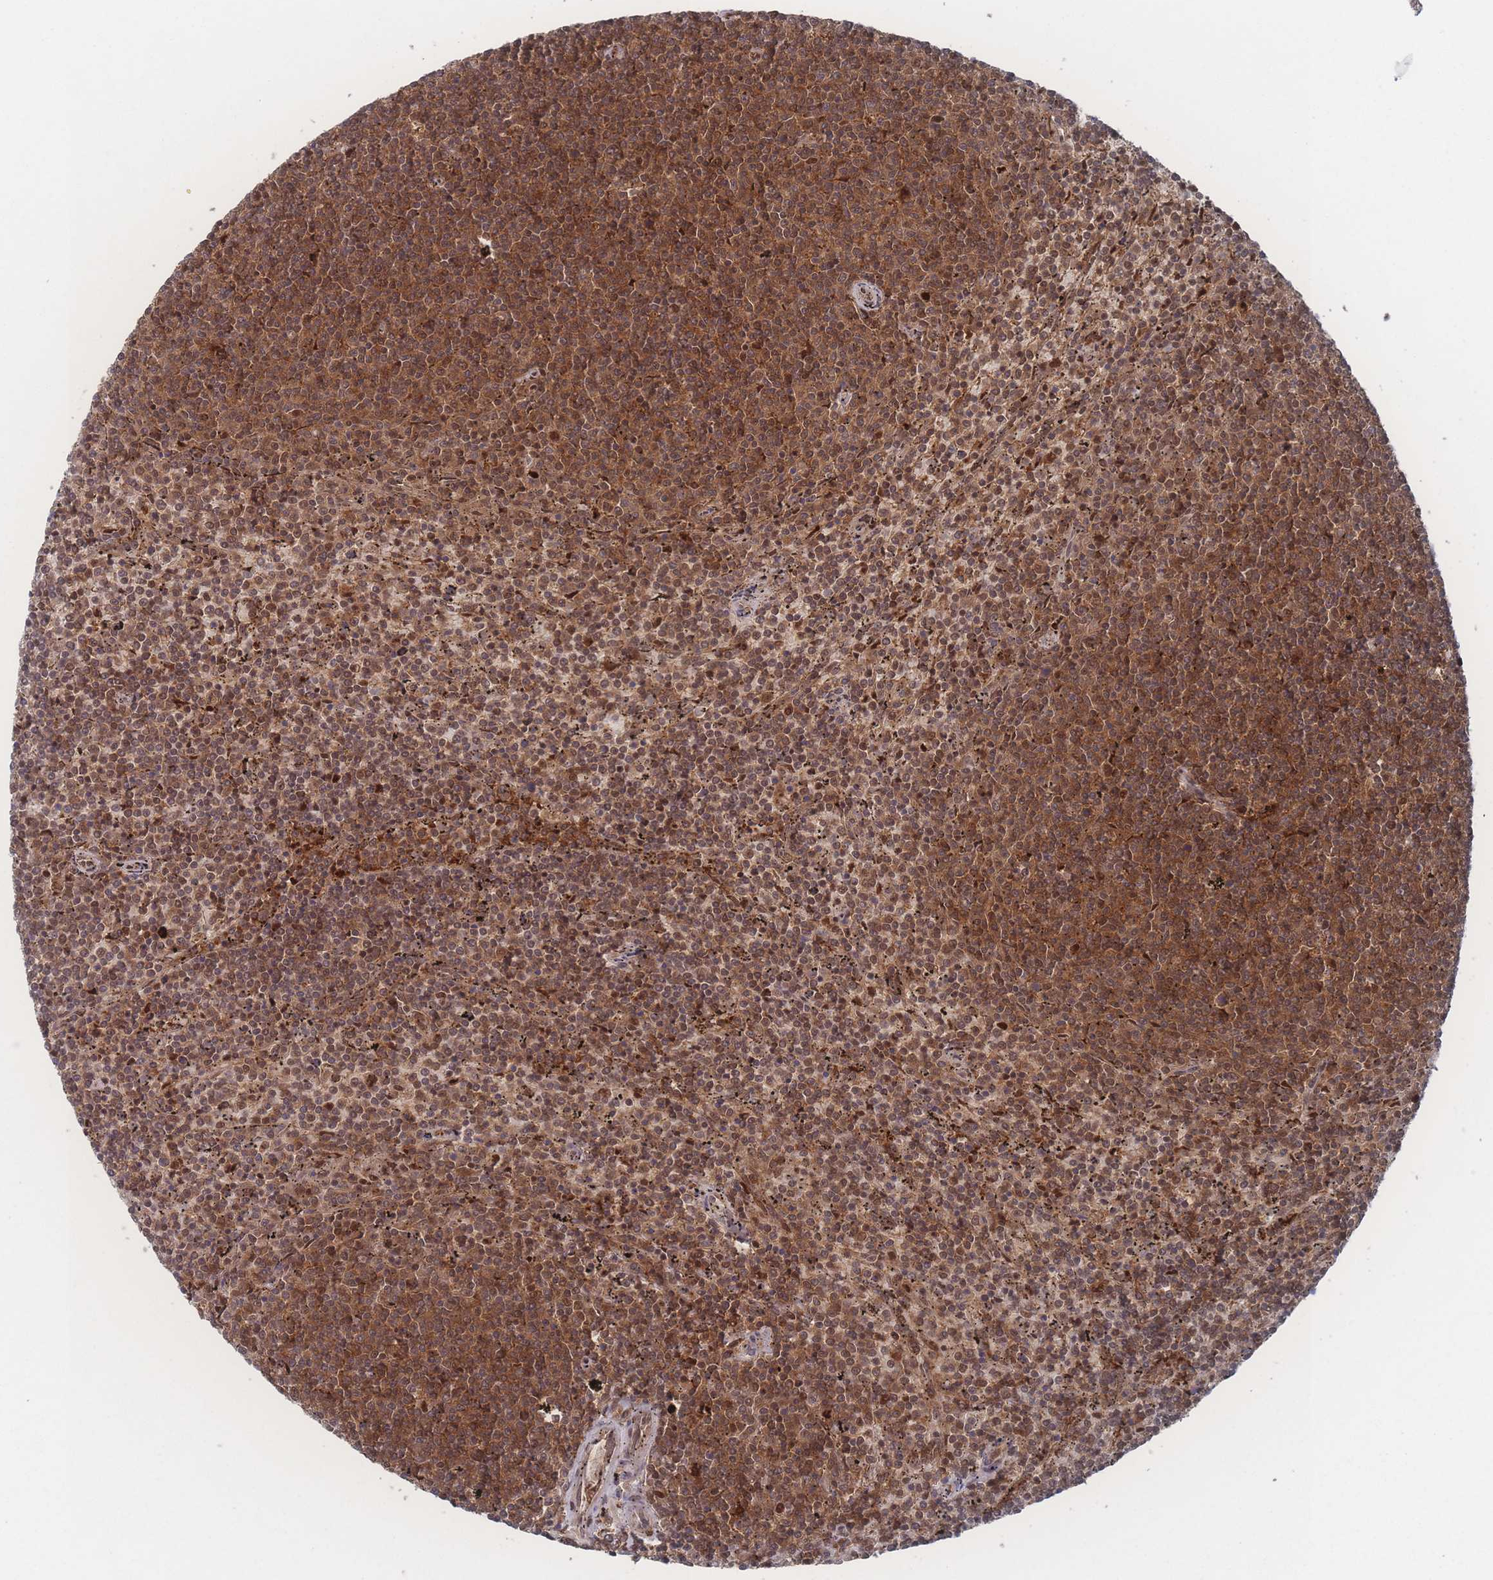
{"staining": {"intensity": "moderate", "quantity": ">75%", "location": "cytoplasmic/membranous,nuclear"}, "tissue": "lymphoma", "cell_type": "Tumor cells", "image_type": "cancer", "snomed": [{"axis": "morphology", "description": "Malignant lymphoma, non-Hodgkin's type, Low grade"}, {"axis": "topography", "description": "Spleen"}], "caption": "Approximately >75% of tumor cells in human malignant lymphoma, non-Hodgkin's type (low-grade) reveal moderate cytoplasmic/membranous and nuclear protein positivity as visualized by brown immunohistochemical staining.", "gene": "PSMA1", "patient": {"sex": "female", "age": 50}}